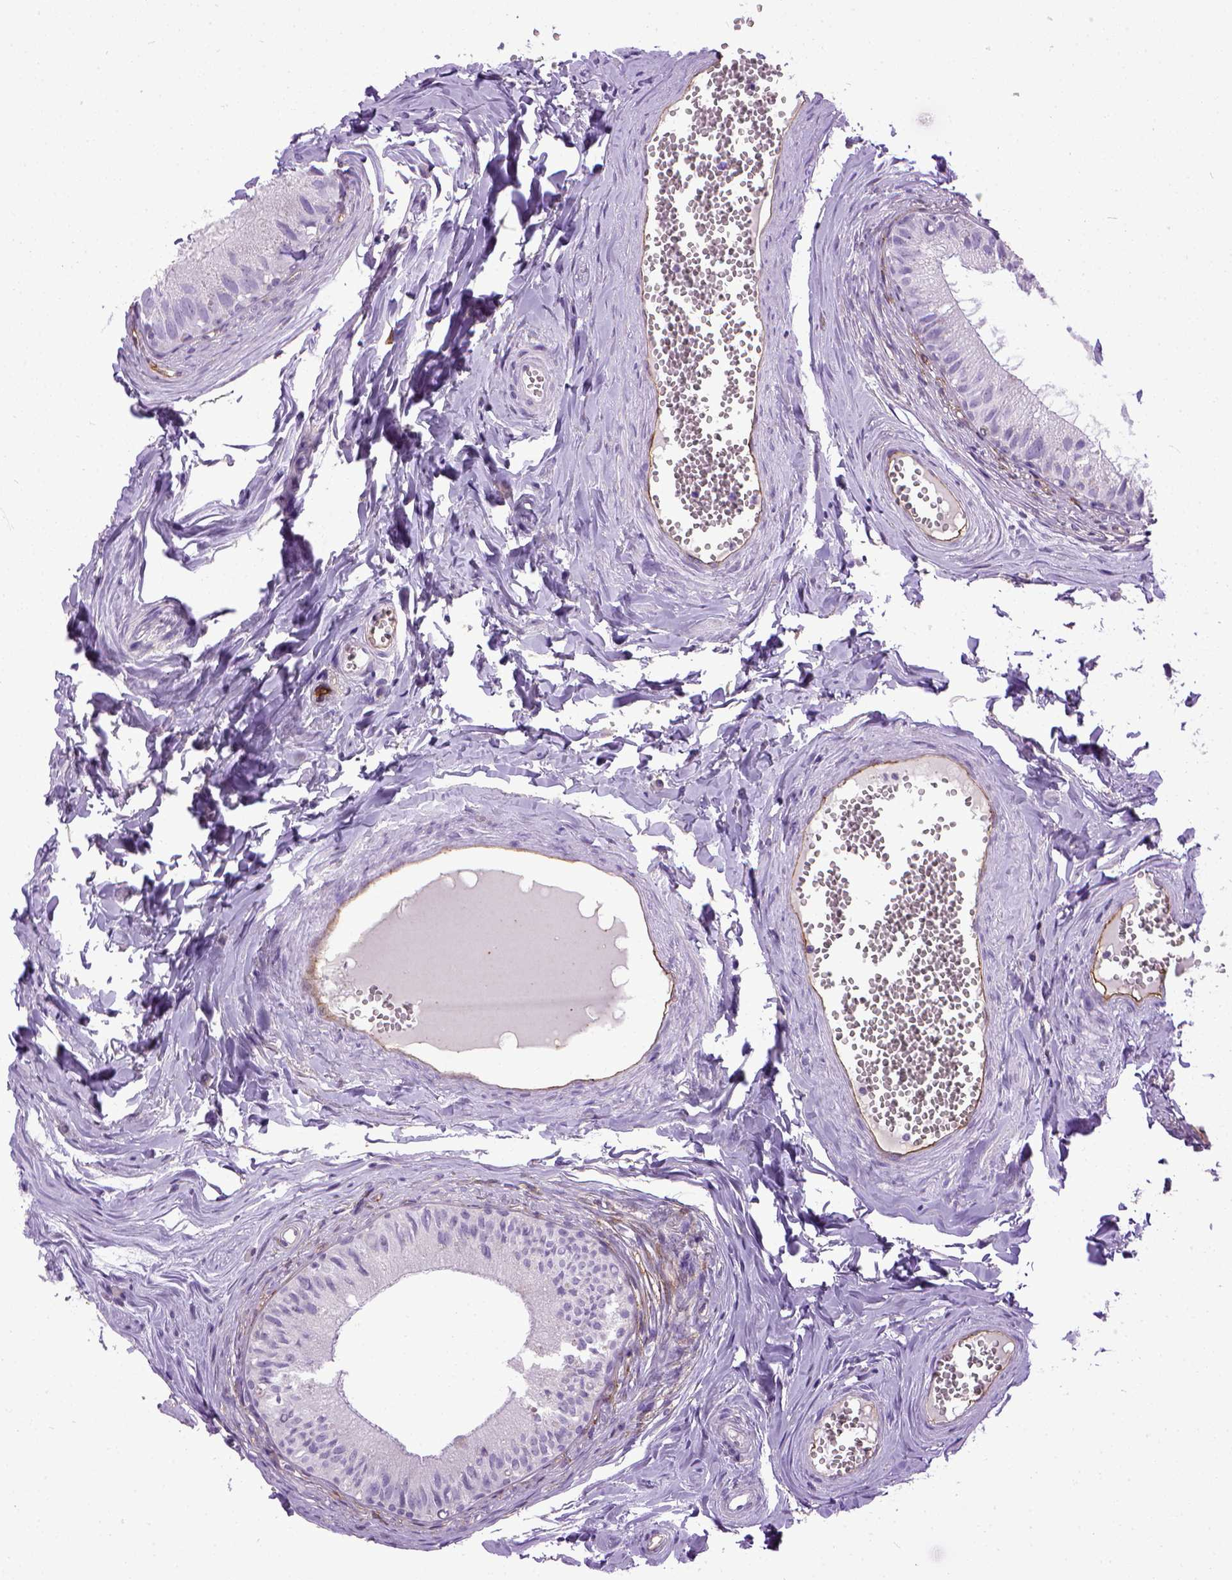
{"staining": {"intensity": "negative", "quantity": "none", "location": "none"}, "tissue": "epididymis", "cell_type": "Glandular cells", "image_type": "normal", "snomed": [{"axis": "morphology", "description": "Normal tissue, NOS"}, {"axis": "topography", "description": "Epididymis"}], "caption": "Immunohistochemistry photomicrograph of benign epididymis: human epididymis stained with DAB reveals no significant protein expression in glandular cells. (DAB IHC, high magnification).", "gene": "ENG", "patient": {"sex": "male", "age": 45}}